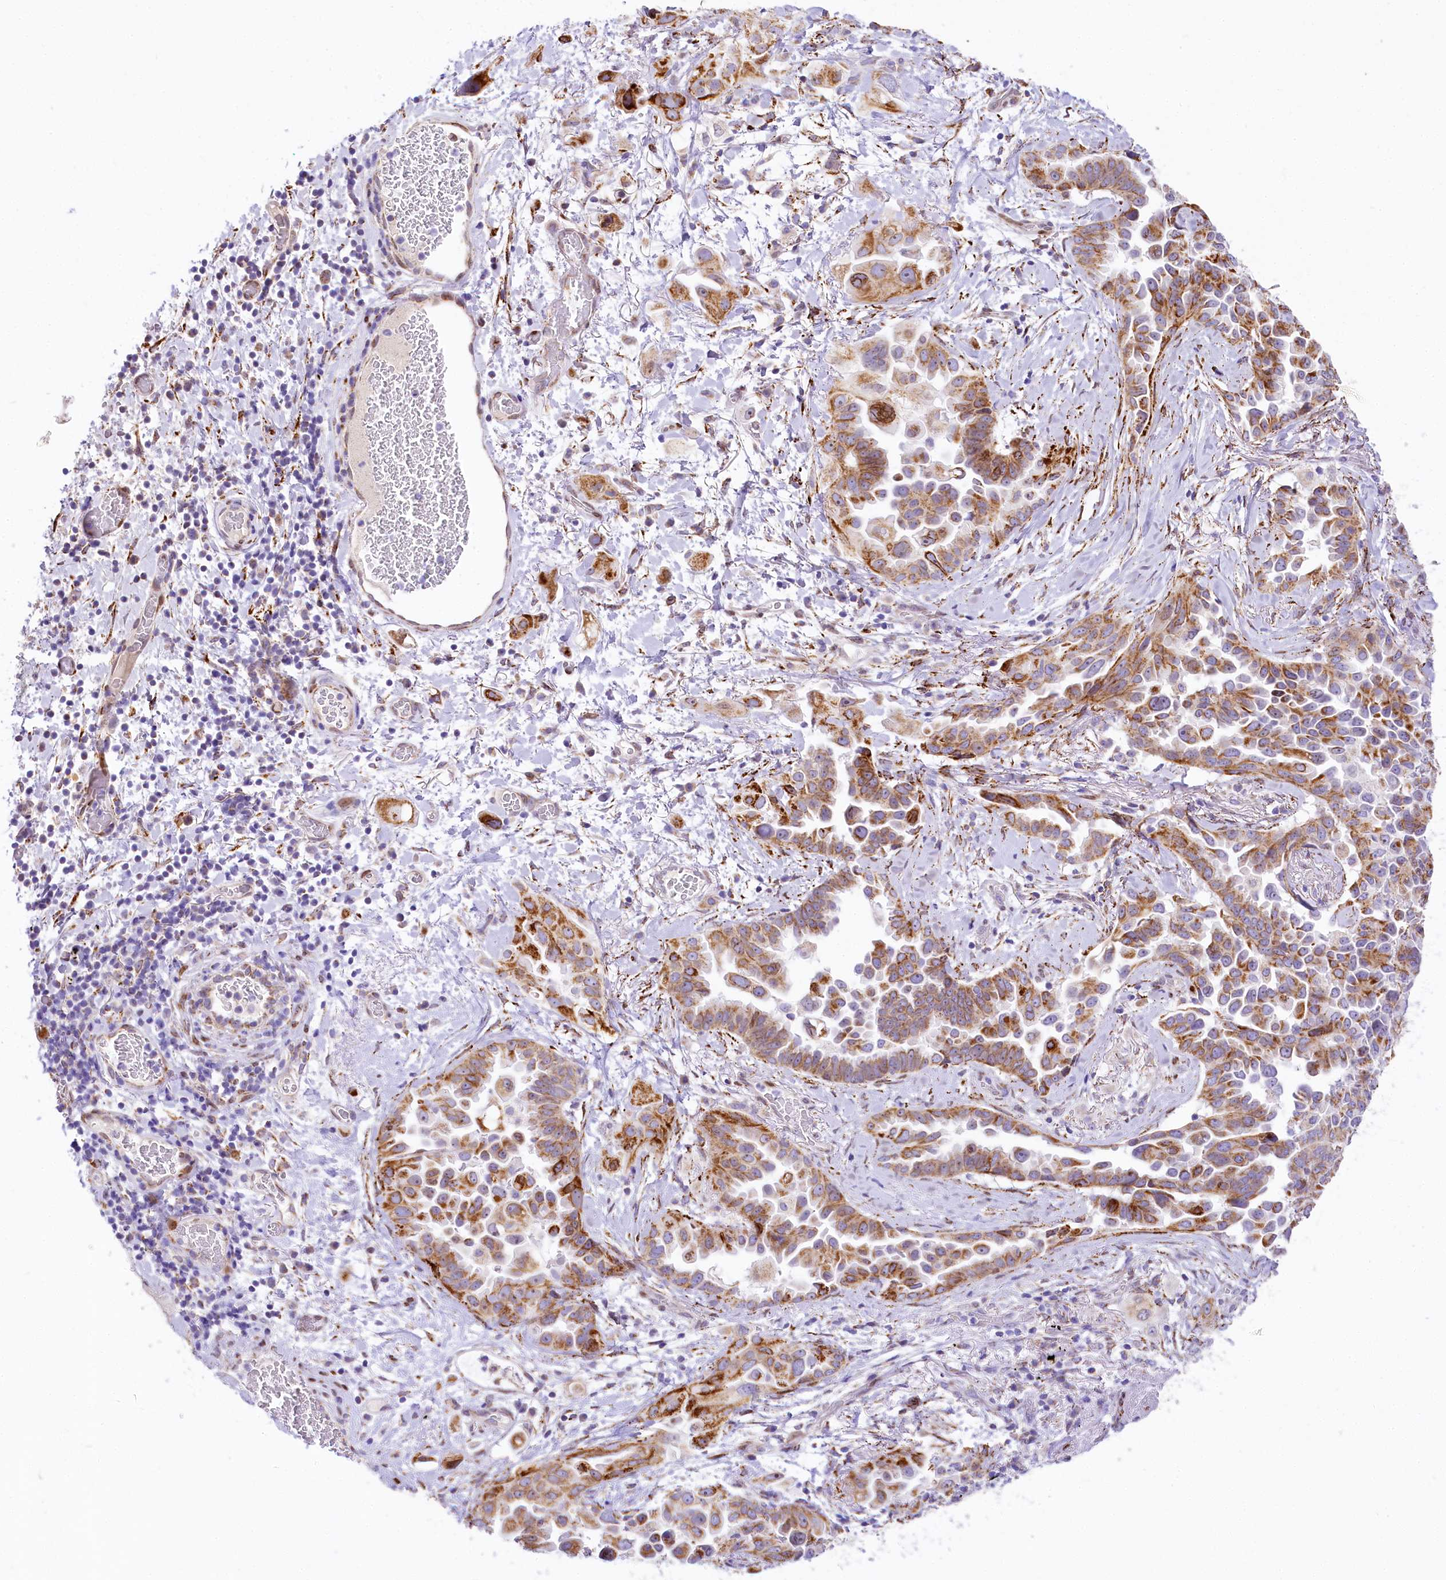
{"staining": {"intensity": "moderate", "quantity": ">75%", "location": "cytoplasmic/membranous"}, "tissue": "lung cancer", "cell_type": "Tumor cells", "image_type": "cancer", "snomed": [{"axis": "morphology", "description": "Adenocarcinoma, NOS"}, {"axis": "topography", "description": "Lung"}], "caption": "Immunohistochemistry histopathology image of neoplastic tissue: human adenocarcinoma (lung) stained using immunohistochemistry (IHC) reveals medium levels of moderate protein expression localized specifically in the cytoplasmic/membranous of tumor cells, appearing as a cytoplasmic/membranous brown color.", "gene": "PPIP5K2", "patient": {"sex": "female", "age": 67}}